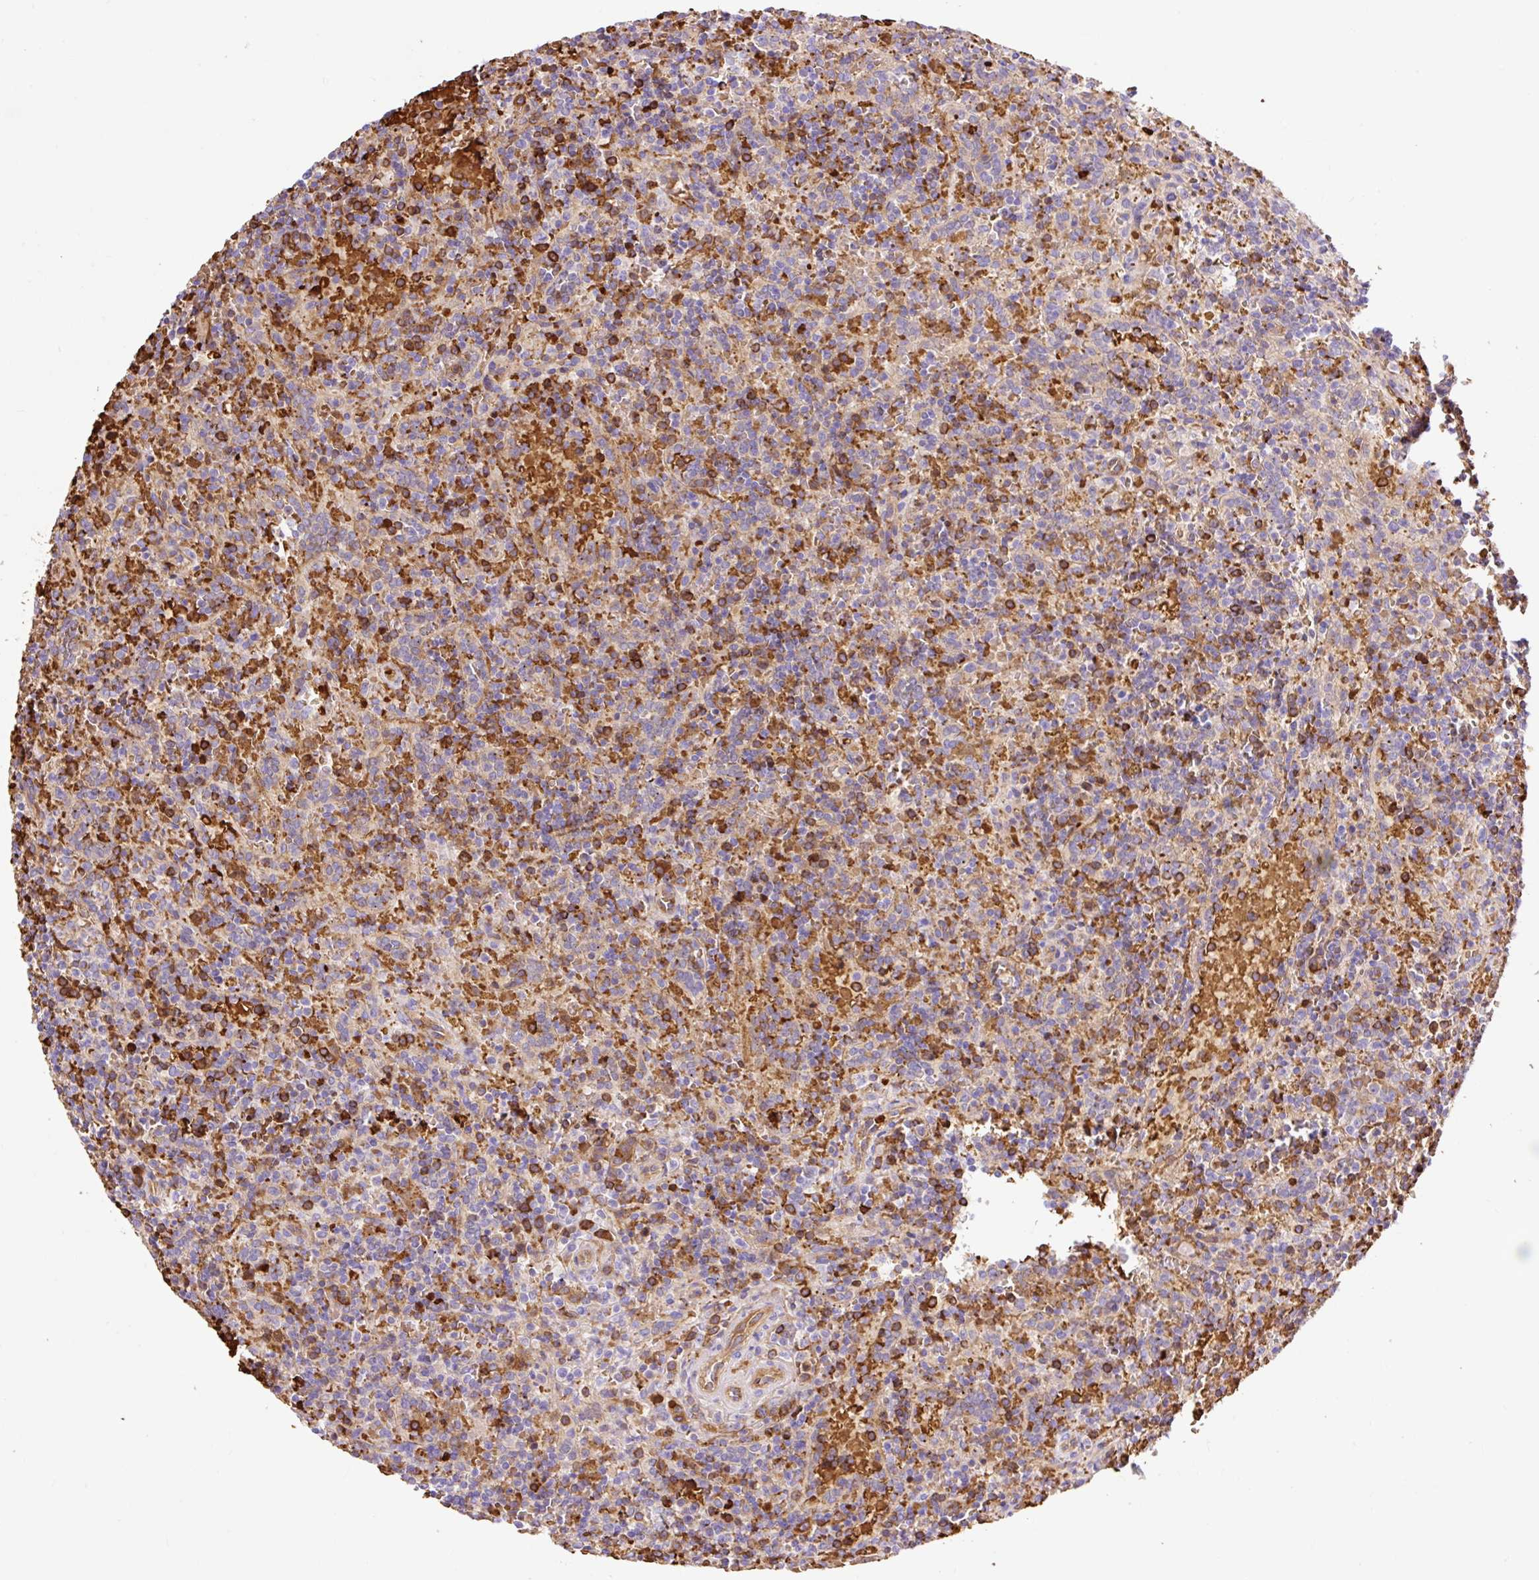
{"staining": {"intensity": "strong", "quantity": "<25%", "location": "cytoplasmic/membranous"}, "tissue": "lymphoma", "cell_type": "Tumor cells", "image_type": "cancer", "snomed": [{"axis": "morphology", "description": "Malignant lymphoma, non-Hodgkin's type, Low grade"}, {"axis": "topography", "description": "Spleen"}], "caption": "Protein analysis of lymphoma tissue reveals strong cytoplasmic/membranous expression in approximately <25% of tumor cells.", "gene": "HIP1R", "patient": {"sex": "male", "age": 67}}